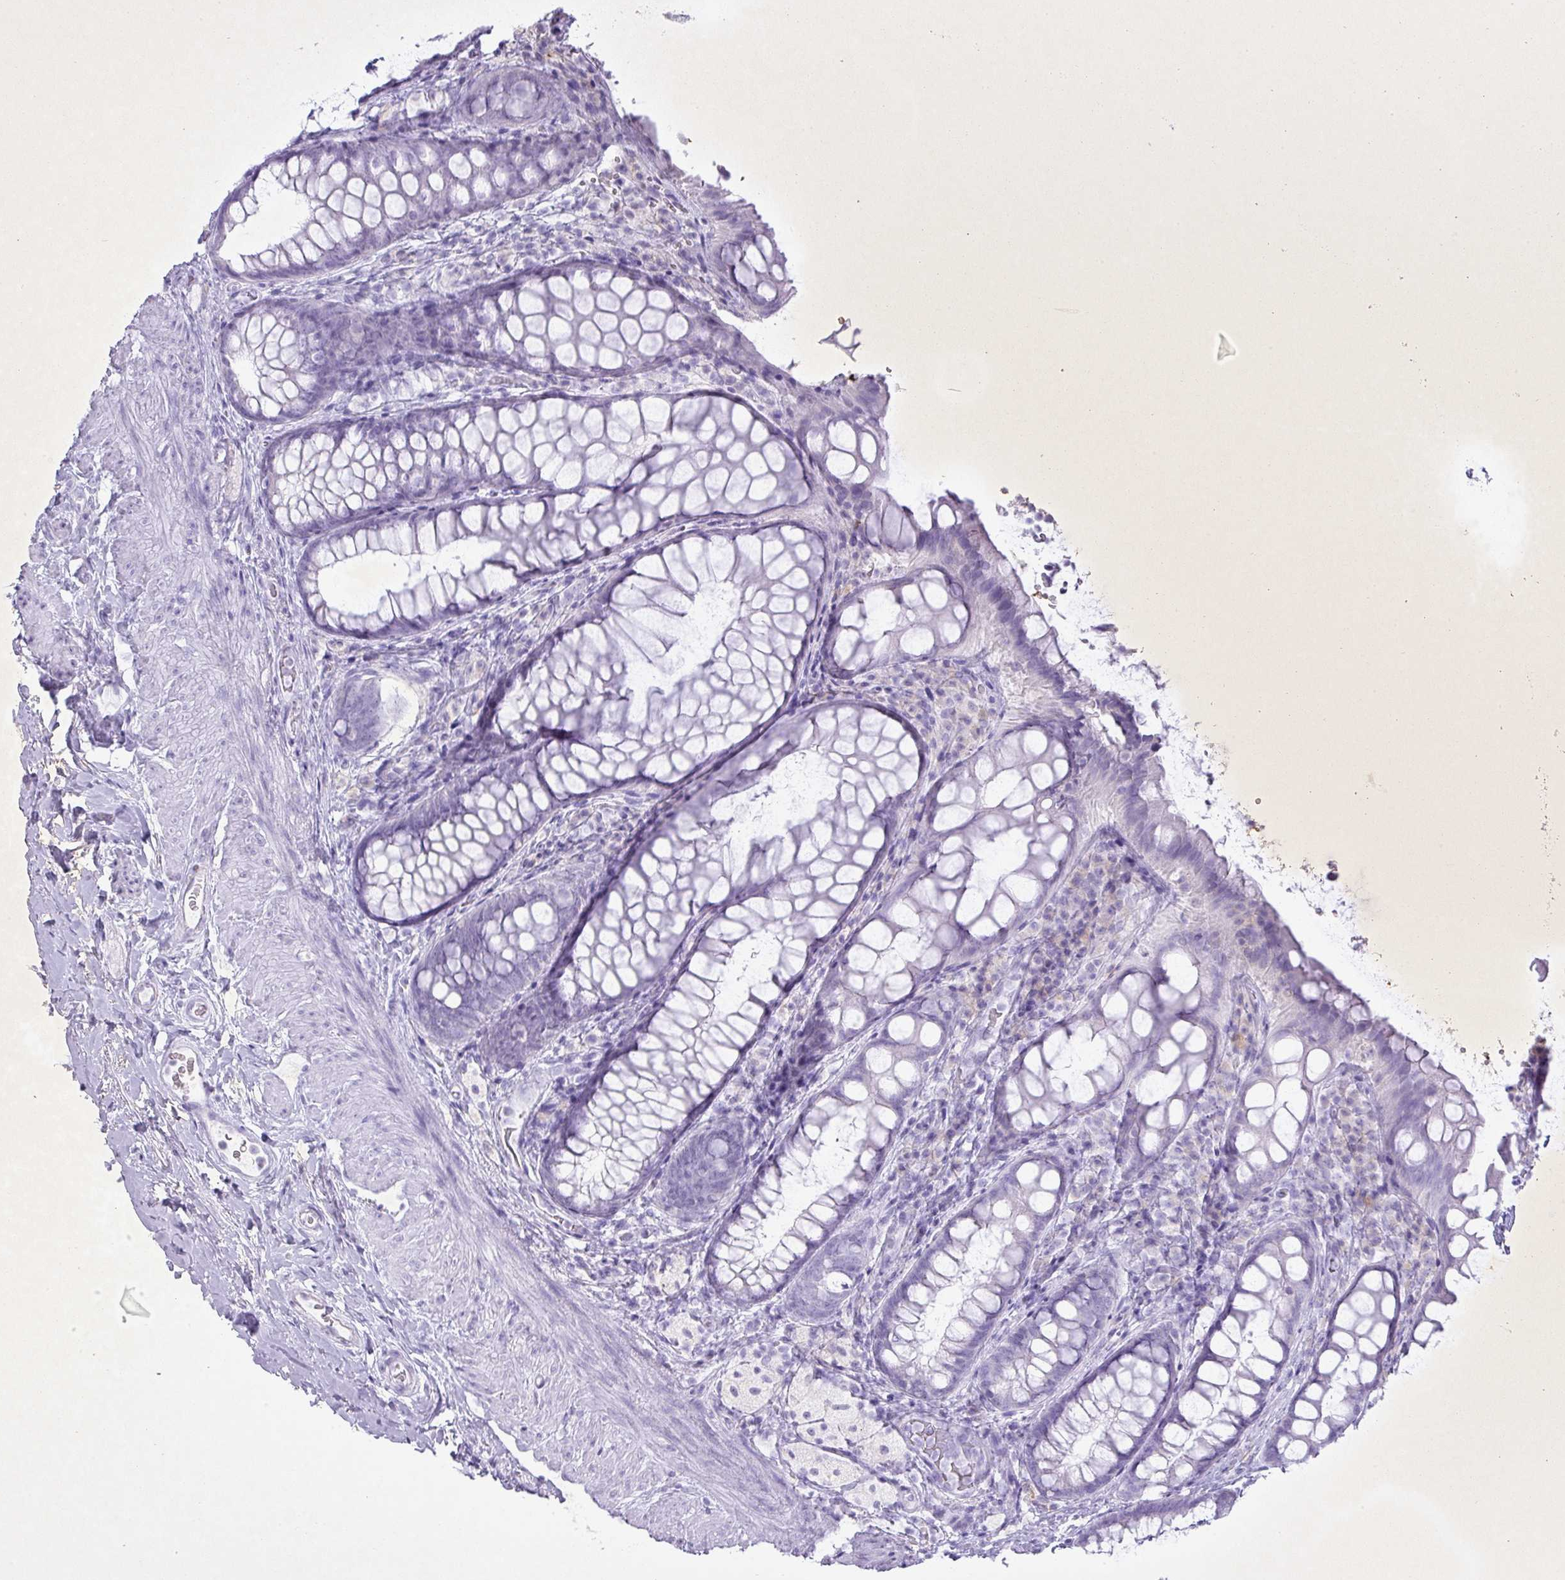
{"staining": {"intensity": "negative", "quantity": "none", "location": "none"}, "tissue": "rectum", "cell_type": "Glandular cells", "image_type": "normal", "snomed": [{"axis": "morphology", "description": "Normal tissue, NOS"}, {"axis": "topography", "description": "Rectum"}, {"axis": "topography", "description": "Peripheral nerve tissue"}], "caption": "This is an immunohistochemistry (IHC) image of benign rectum. There is no staining in glandular cells.", "gene": "PGA3", "patient": {"sex": "female", "age": 69}}